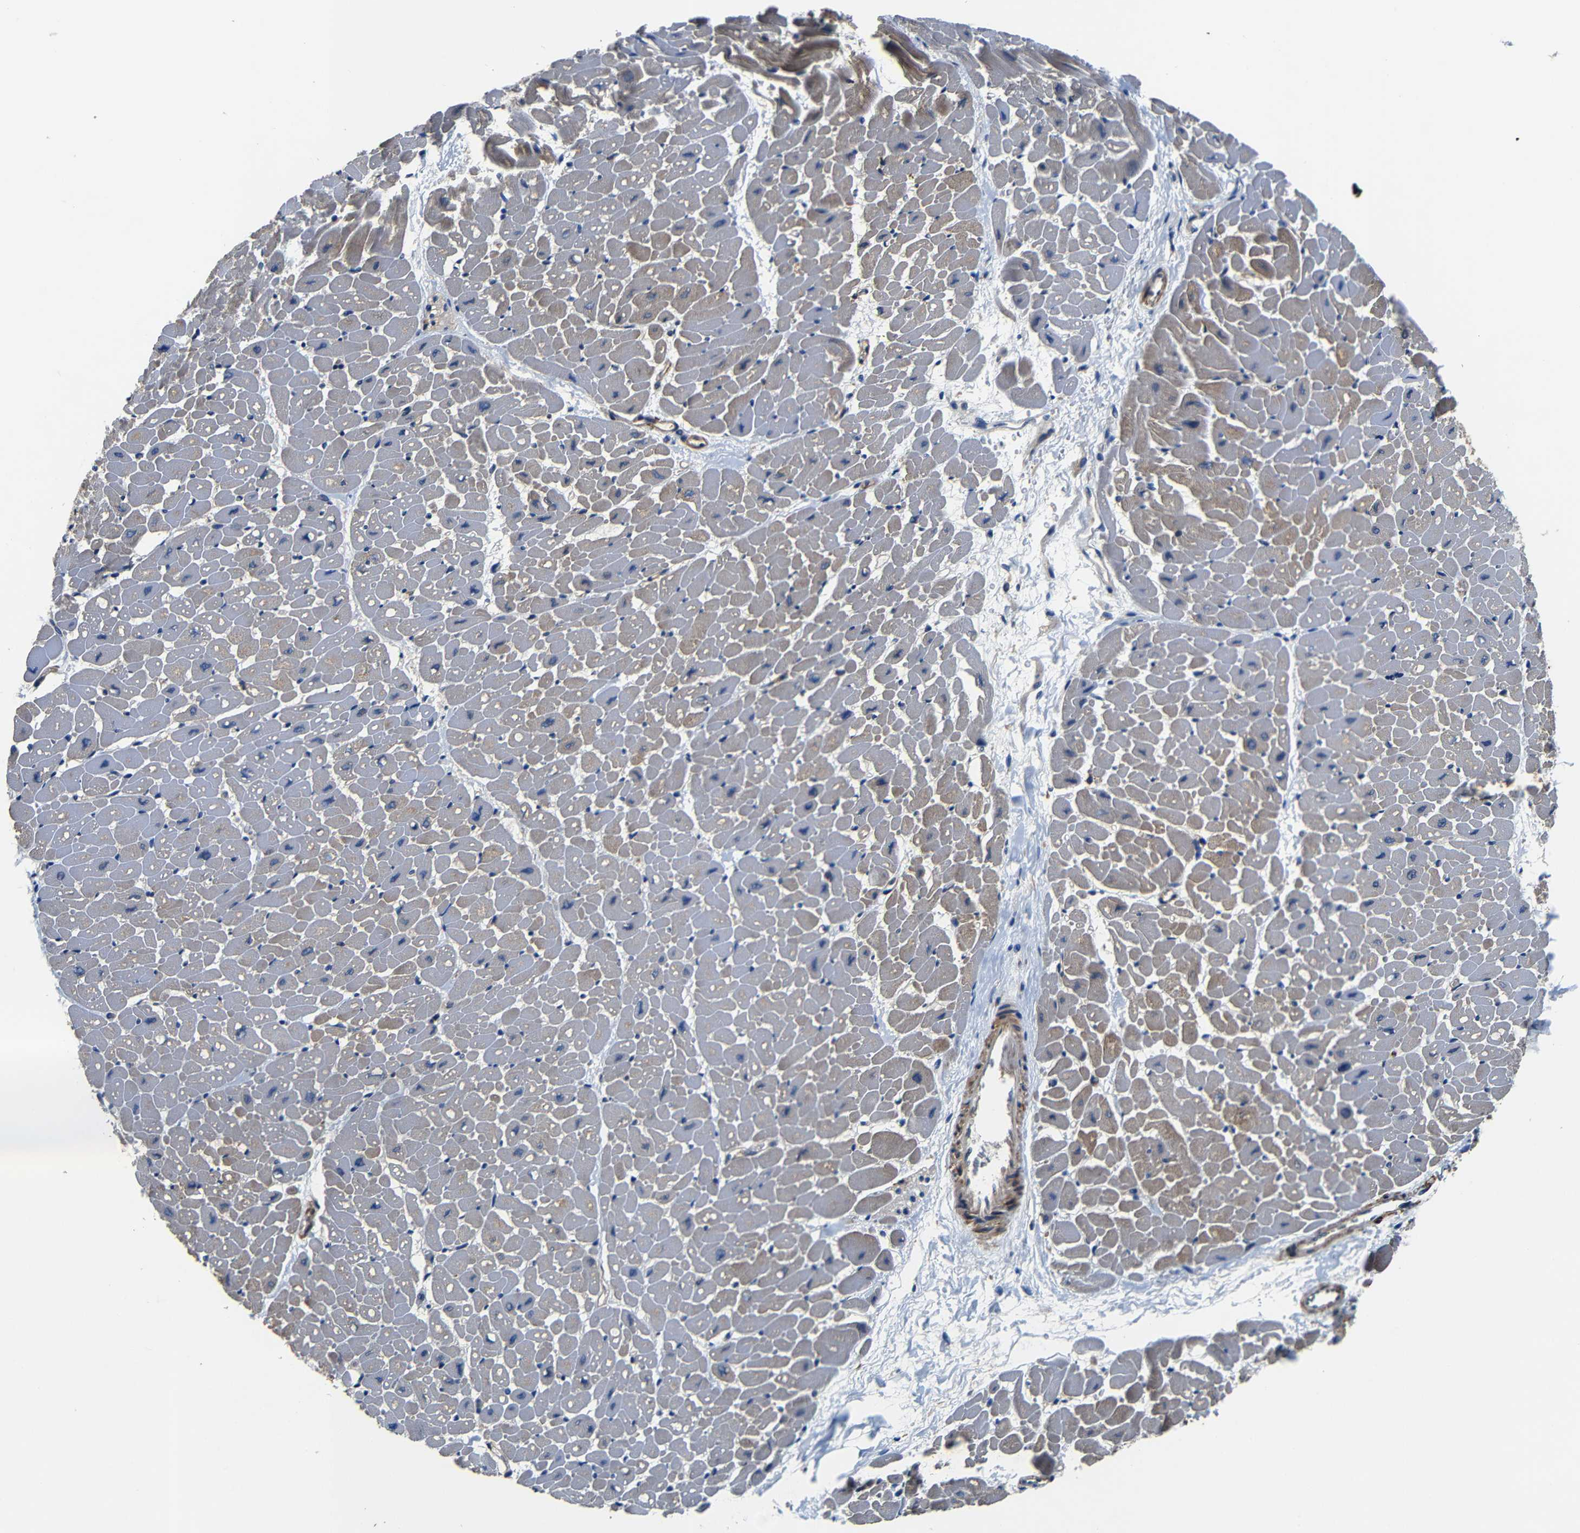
{"staining": {"intensity": "moderate", "quantity": "<25%", "location": "cytoplasmic/membranous"}, "tissue": "heart muscle", "cell_type": "Cardiomyocytes", "image_type": "normal", "snomed": [{"axis": "morphology", "description": "Normal tissue, NOS"}, {"axis": "topography", "description": "Heart"}], "caption": "Immunohistochemistry of unremarkable heart muscle displays low levels of moderate cytoplasmic/membranous positivity in approximately <25% of cardiomyocytes. (DAB IHC, brown staining for protein, blue staining for nuclei).", "gene": "CNR2", "patient": {"sex": "male", "age": 45}}